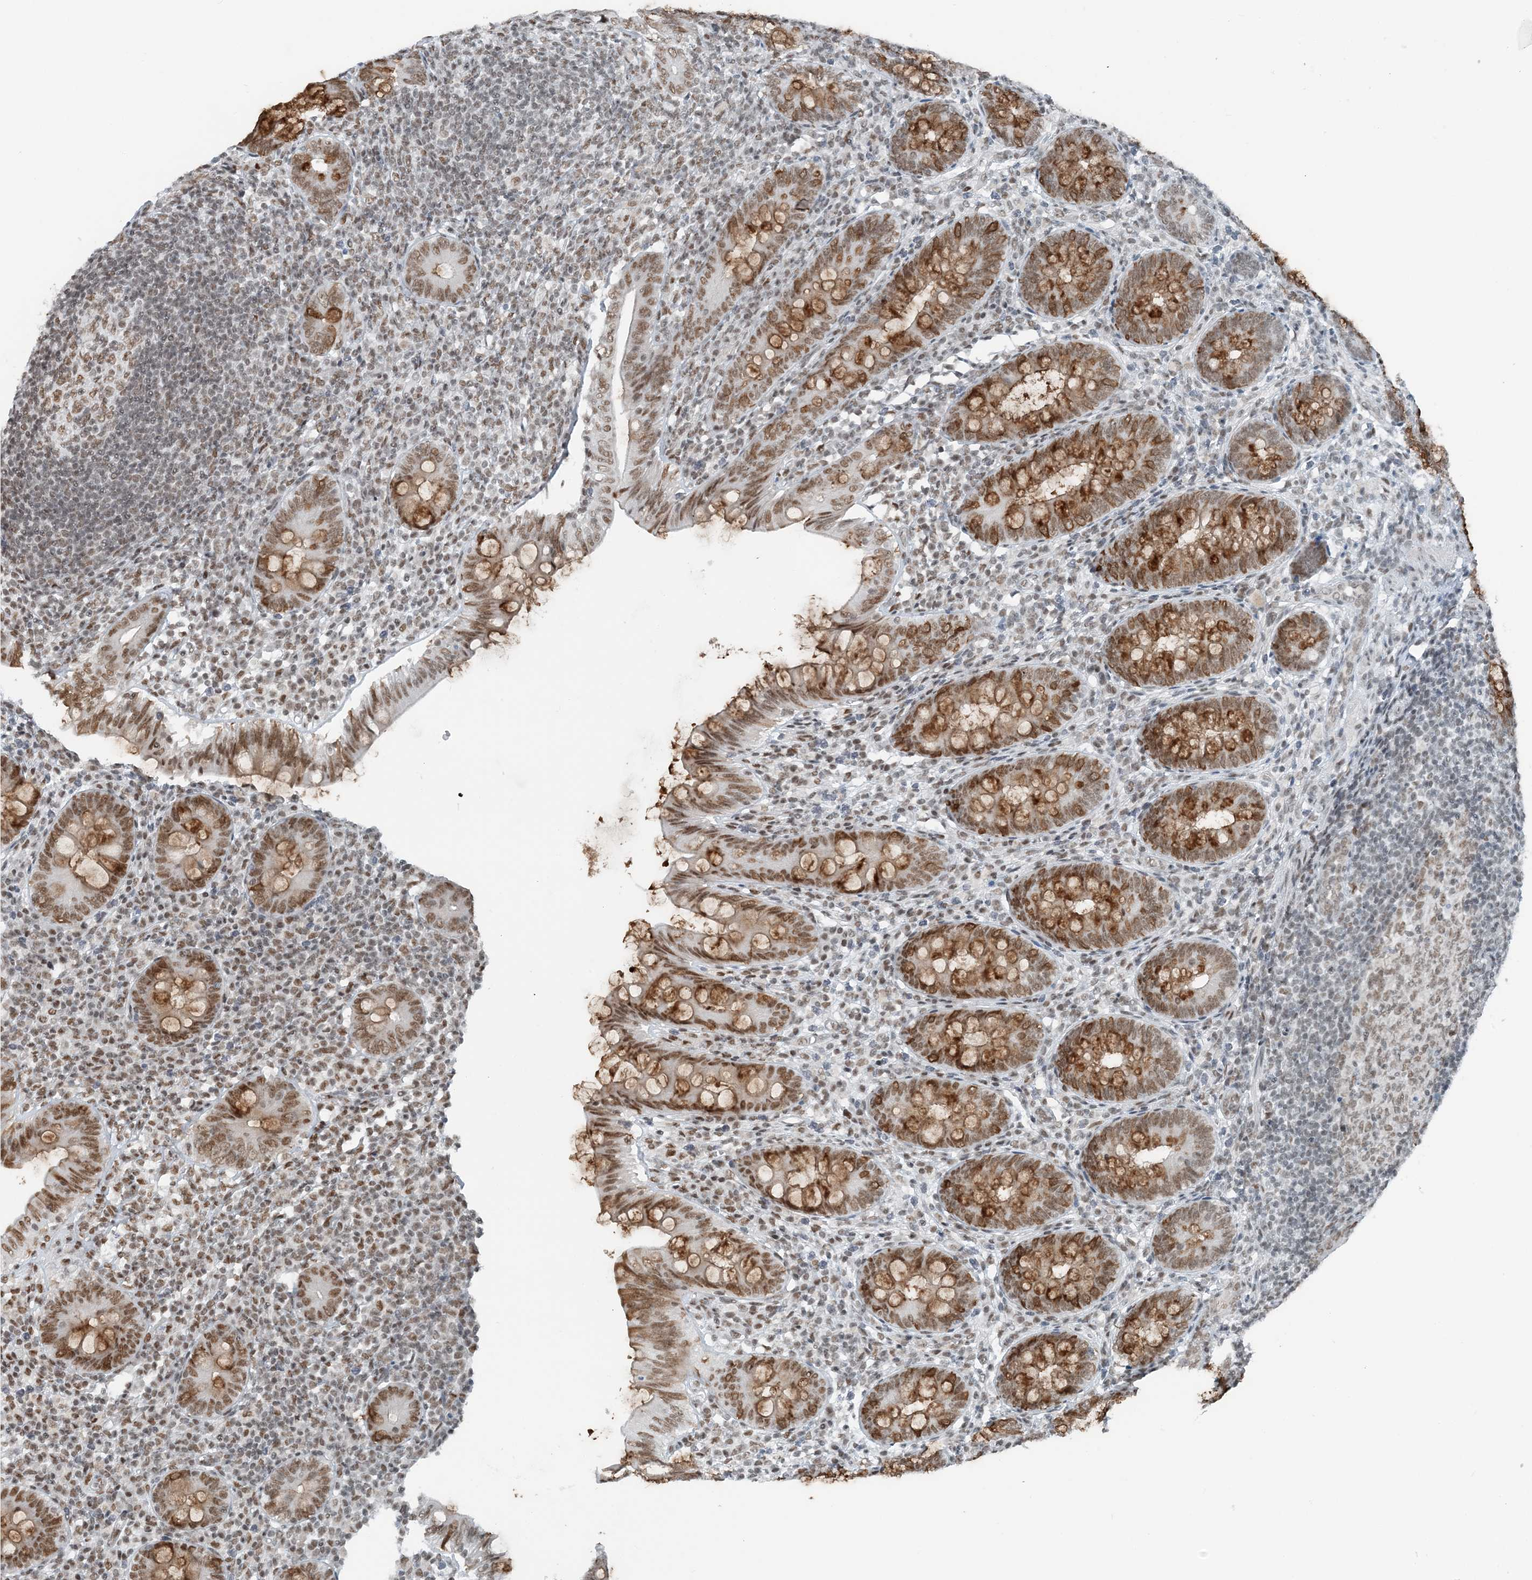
{"staining": {"intensity": "moderate", "quantity": ">75%", "location": "cytoplasmic/membranous,nuclear"}, "tissue": "appendix", "cell_type": "Glandular cells", "image_type": "normal", "snomed": [{"axis": "morphology", "description": "Normal tissue, NOS"}, {"axis": "topography", "description": "Appendix"}], "caption": "IHC micrograph of normal appendix: human appendix stained using IHC displays medium levels of moderate protein expression localized specifically in the cytoplasmic/membranous,nuclear of glandular cells, appearing as a cytoplasmic/membranous,nuclear brown color.", "gene": "ZNF500", "patient": {"sex": "male", "age": 14}}